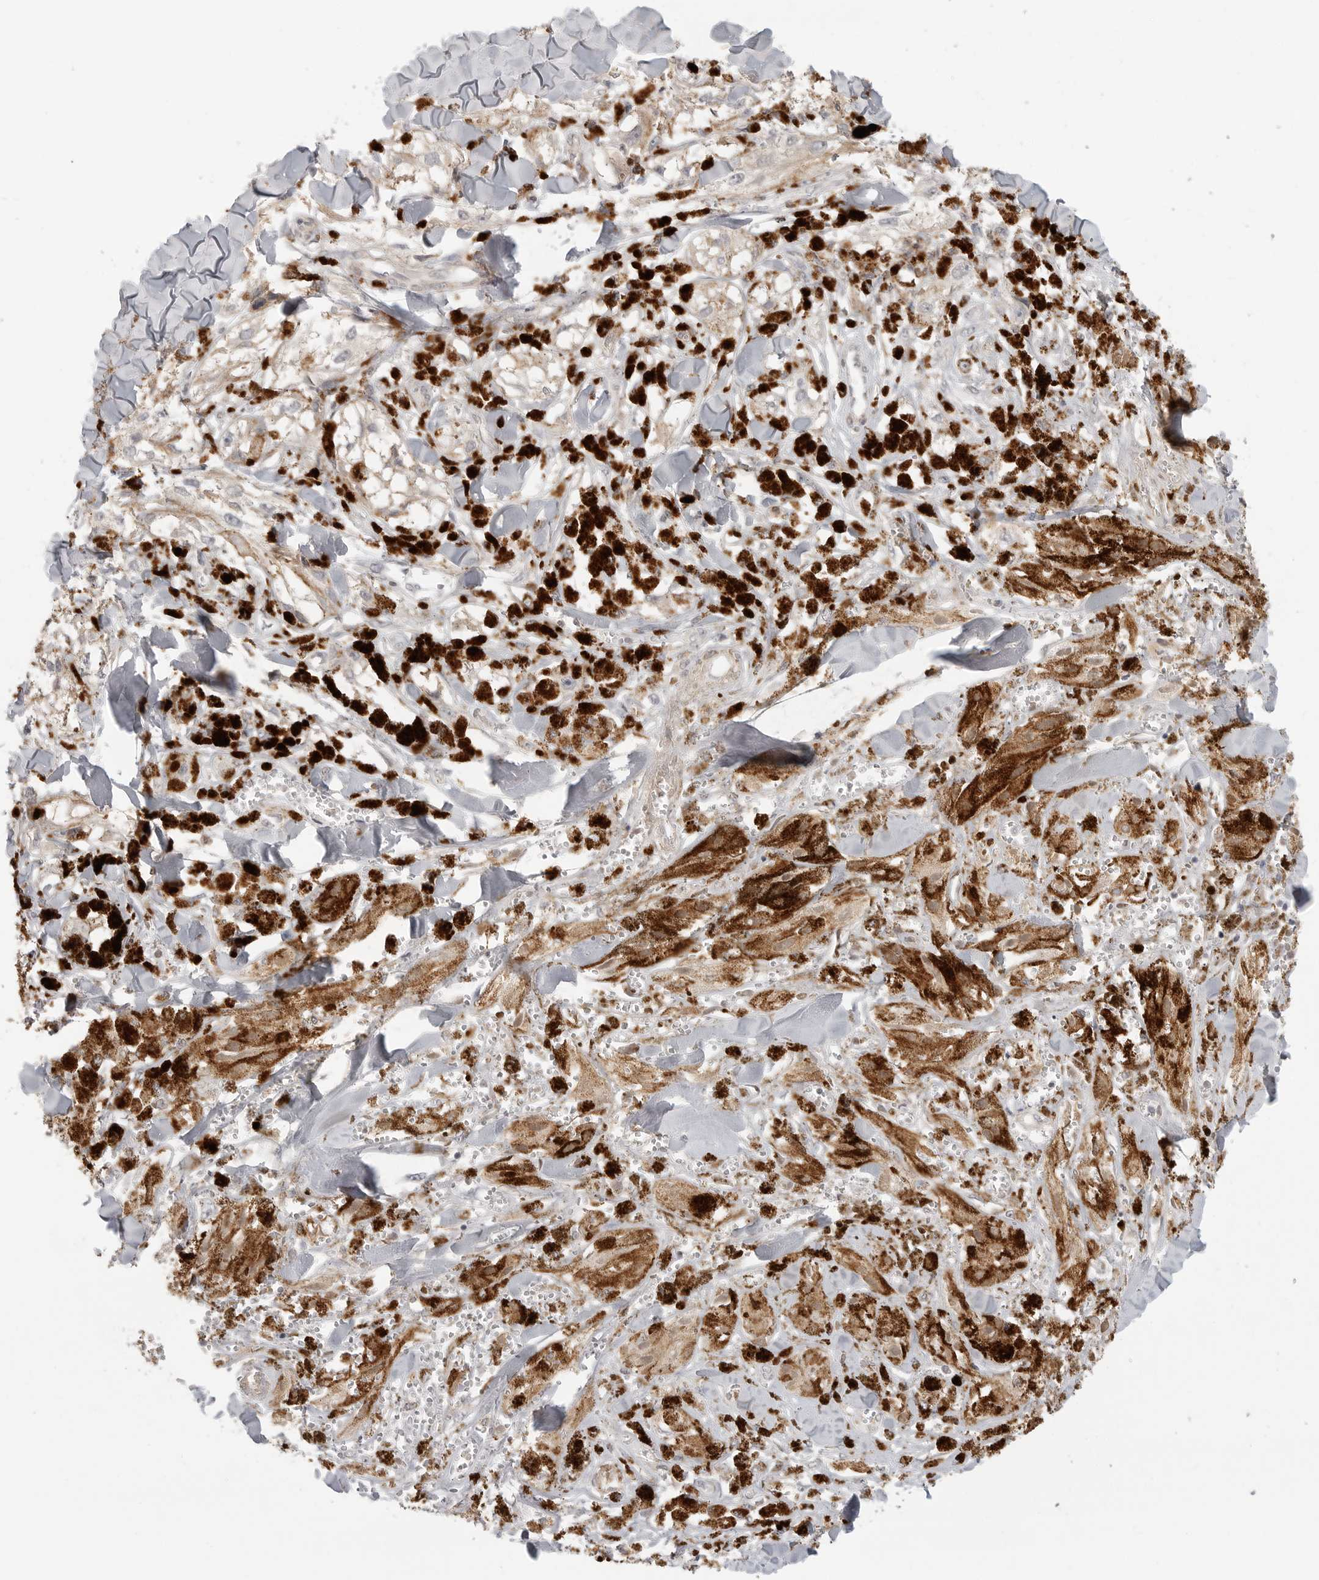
{"staining": {"intensity": "negative", "quantity": "none", "location": "none"}, "tissue": "melanoma", "cell_type": "Tumor cells", "image_type": "cancer", "snomed": [{"axis": "morphology", "description": "Malignant melanoma, NOS"}, {"axis": "topography", "description": "Skin"}], "caption": "Immunohistochemical staining of malignant melanoma shows no significant positivity in tumor cells. The staining was performed using DAB (3,3'-diaminobenzidine) to visualize the protein expression in brown, while the nuclei were stained in blue with hematoxylin (Magnification: 20x).", "gene": "SH3KBP1", "patient": {"sex": "male", "age": 88}}